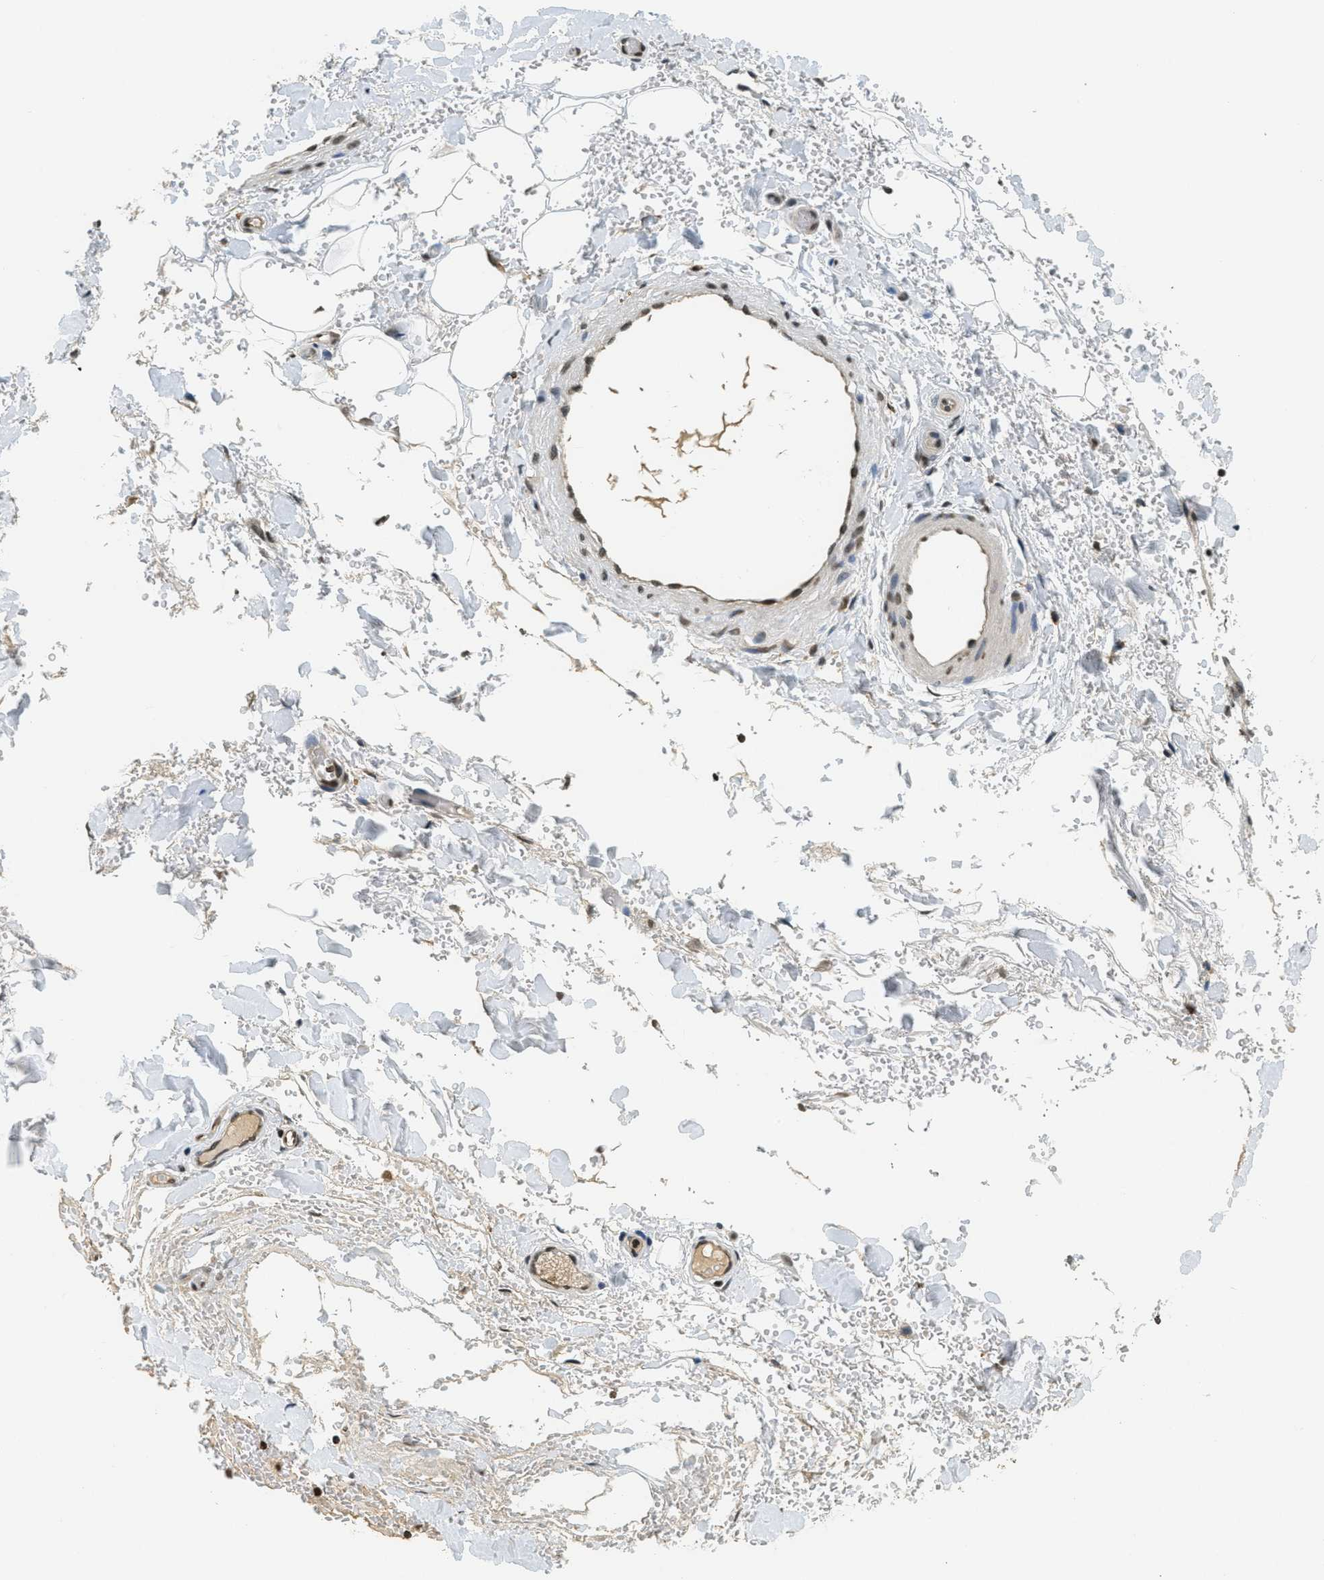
{"staining": {"intensity": "strong", "quantity": ">75%", "location": "nuclear"}, "tissue": "adipose tissue", "cell_type": "Adipocytes", "image_type": "normal", "snomed": [{"axis": "morphology", "description": "Normal tissue, NOS"}, {"axis": "morphology", "description": "Carcinoma, NOS"}, {"axis": "topography", "description": "Pancreas"}, {"axis": "topography", "description": "Peripheral nerve tissue"}], "caption": "The micrograph displays staining of benign adipose tissue, revealing strong nuclear protein expression (brown color) within adipocytes. The staining is performed using DAB (3,3'-diaminobenzidine) brown chromogen to label protein expression. The nuclei are counter-stained blue using hematoxylin.", "gene": "LDB2", "patient": {"sex": "female", "age": 29}}